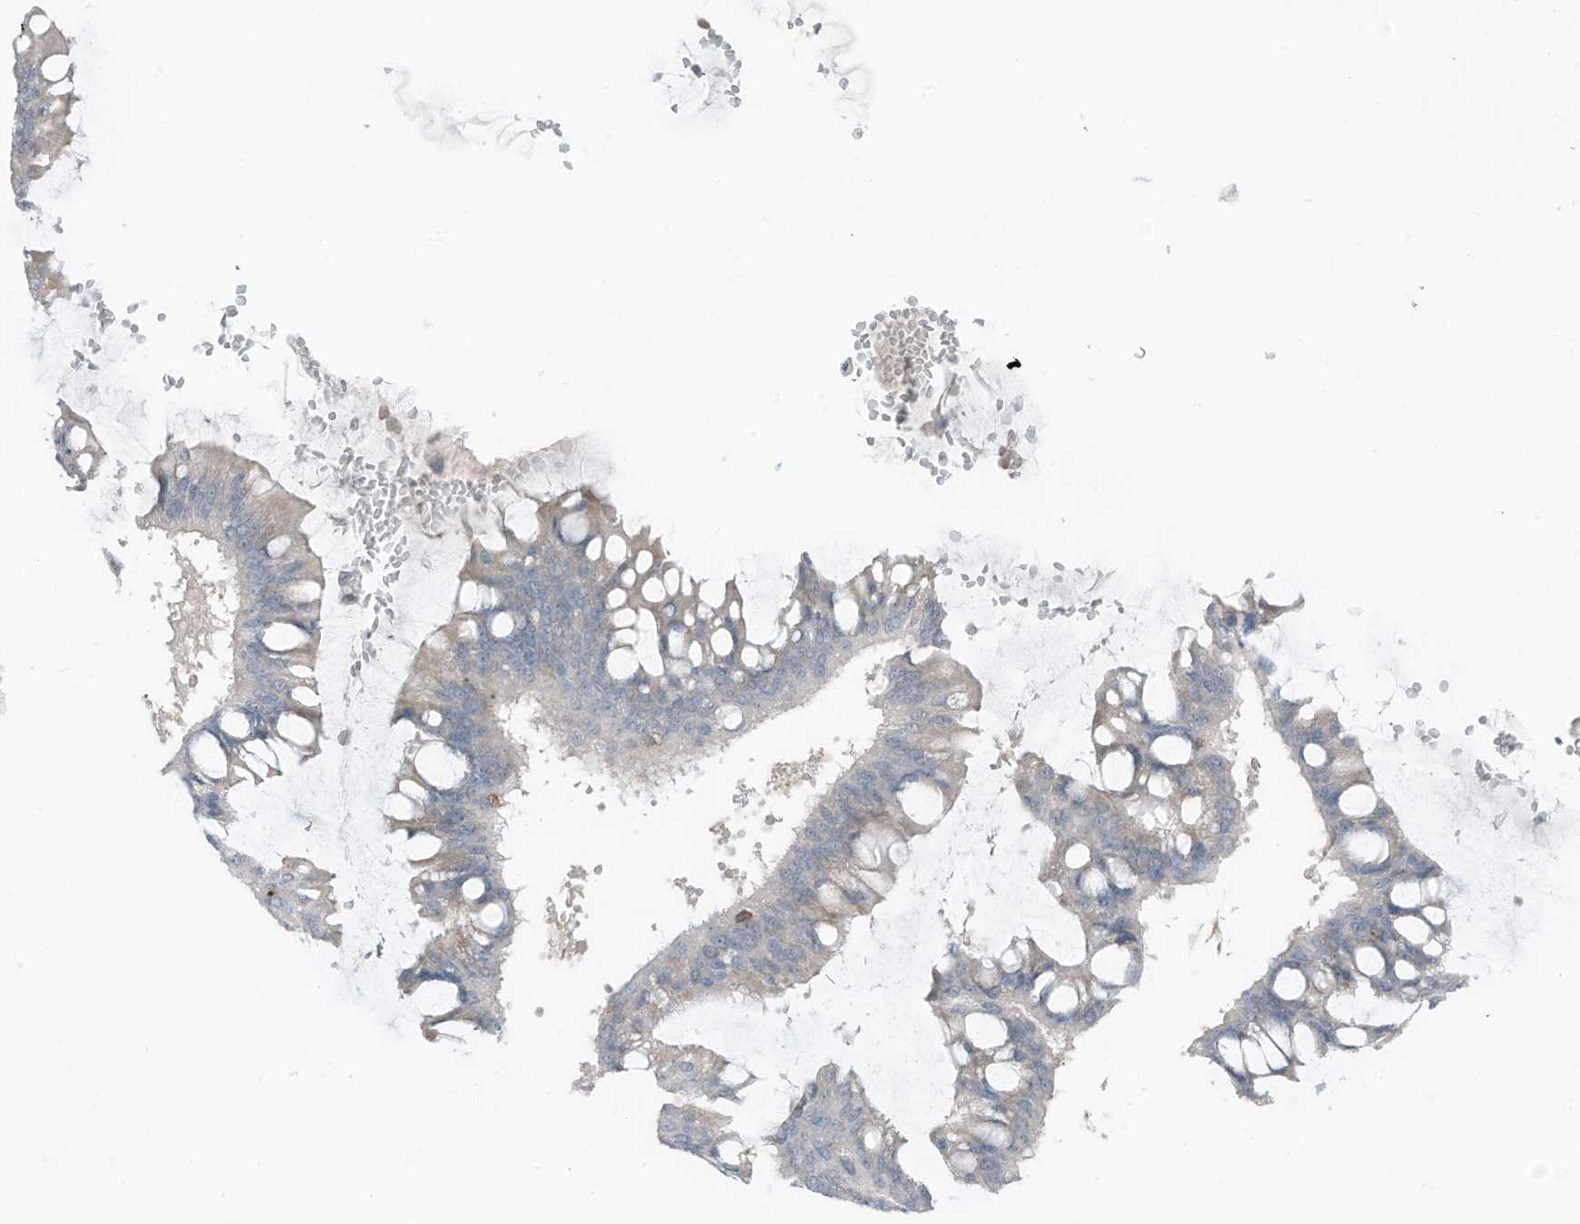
{"staining": {"intensity": "negative", "quantity": "none", "location": "none"}, "tissue": "ovarian cancer", "cell_type": "Tumor cells", "image_type": "cancer", "snomed": [{"axis": "morphology", "description": "Cystadenocarcinoma, mucinous, NOS"}, {"axis": "topography", "description": "Ovary"}], "caption": "Immunohistochemical staining of mucinous cystadenocarcinoma (ovarian) demonstrates no significant expression in tumor cells.", "gene": "ARHGEF33", "patient": {"sex": "female", "age": 73}}